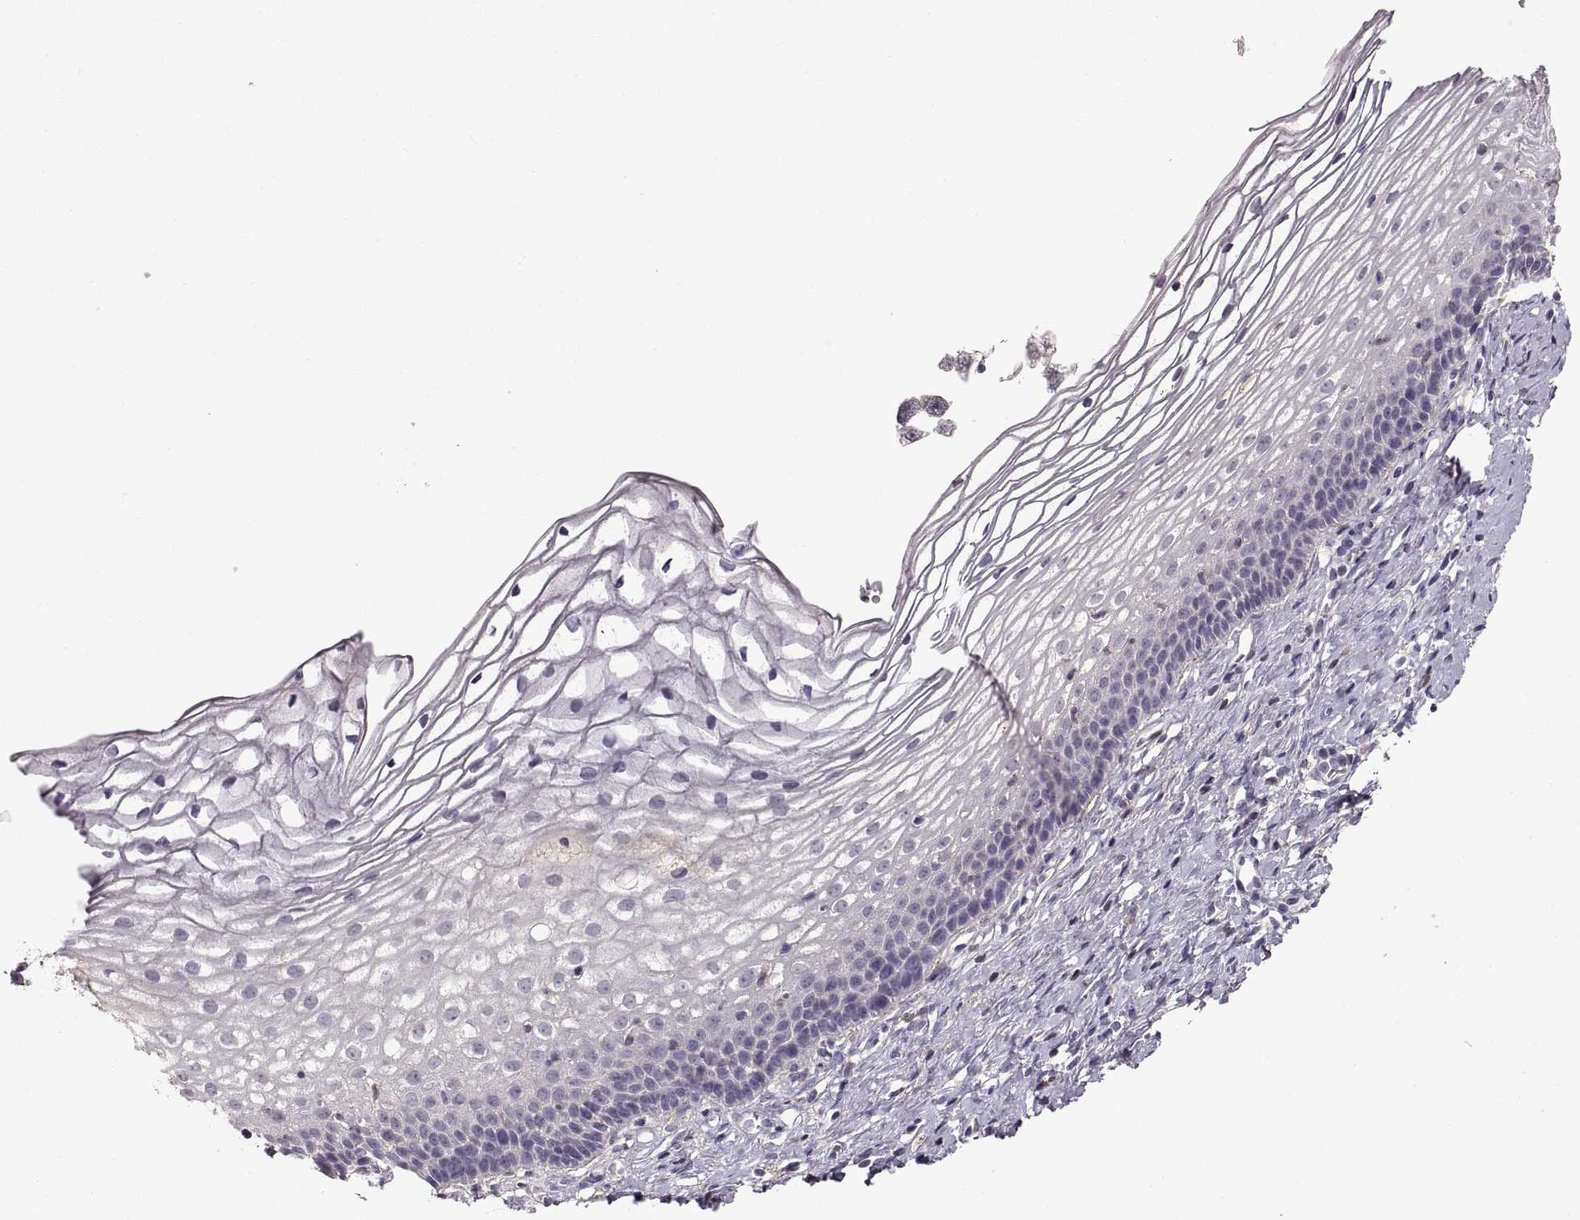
{"staining": {"intensity": "negative", "quantity": "none", "location": "none"}, "tissue": "cervix", "cell_type": "Glandular cells", "image_type": "normal", "snomed": [{"axis": "morphology", "description": "Normal tissue, NOS"}, {"axis": "topography", "description": "Cervix"}], "caption": "Micrograph shows no significant protein positivity in glandular cells of normal cervix.", "gene": "ADAM11", "patient": {"sex": "female", "age": 39}}